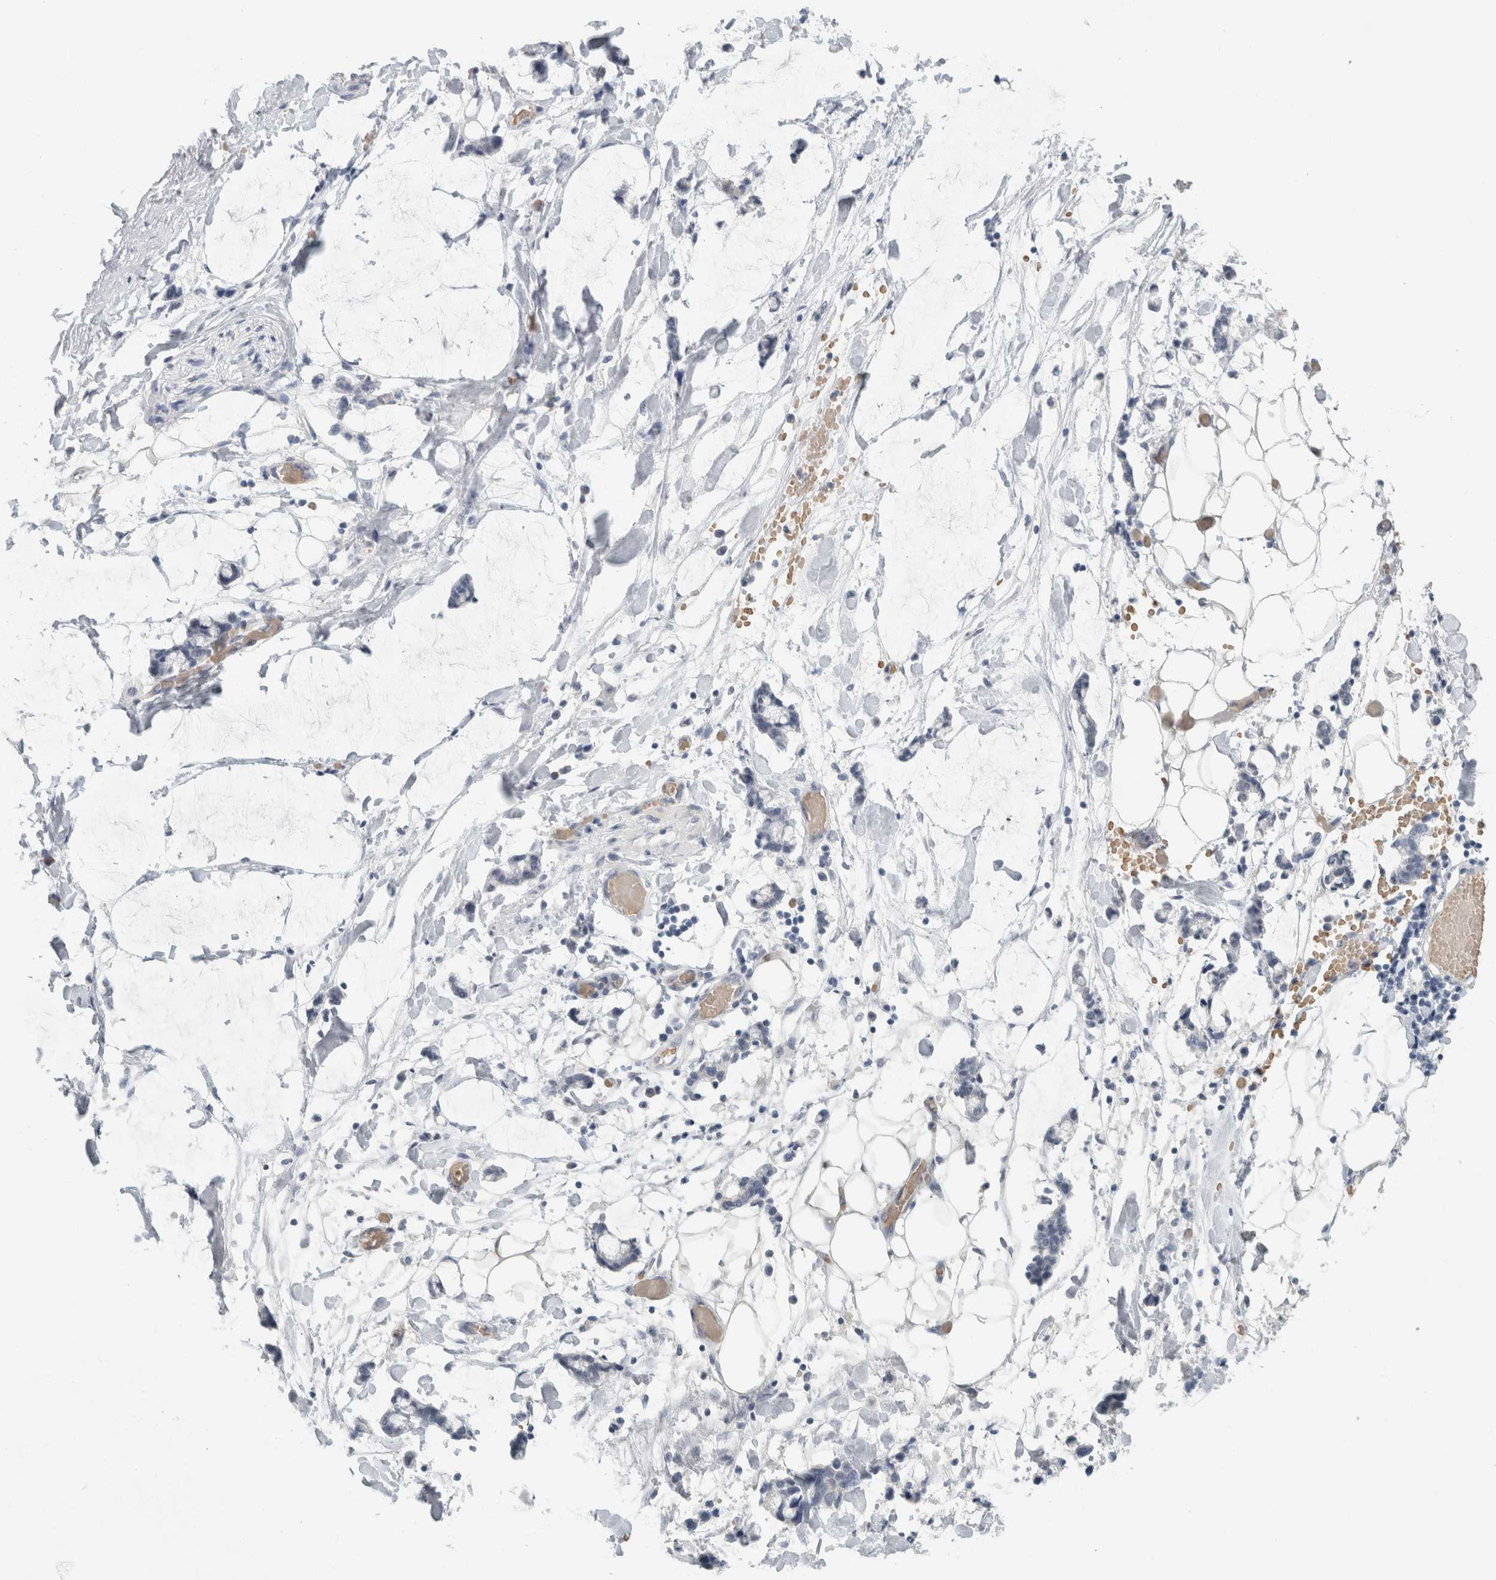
{"staining": {"intensity": "negative", "quantity": "none", "location": "none"}, "tissue": "adipose tissue", "cell_type": "Adipocytes", "image_type": "normal", "snomed": [{"axis": "morphology", "description": "Normal tissue, NOS"}, {"axis": "morphology", "description": "Adenocarcinoma, NOS"}, {"axis": "topography", "description": "Smooth muscle"}, {"axis": "topography", "description": "Colon"}], "caption": "Immunohistochemical staining of normal human adipose tissue shows no significant positivity in adipocytes.", "gene": "FMR1NB", "patient": {"sex": "male", "age": 14}}